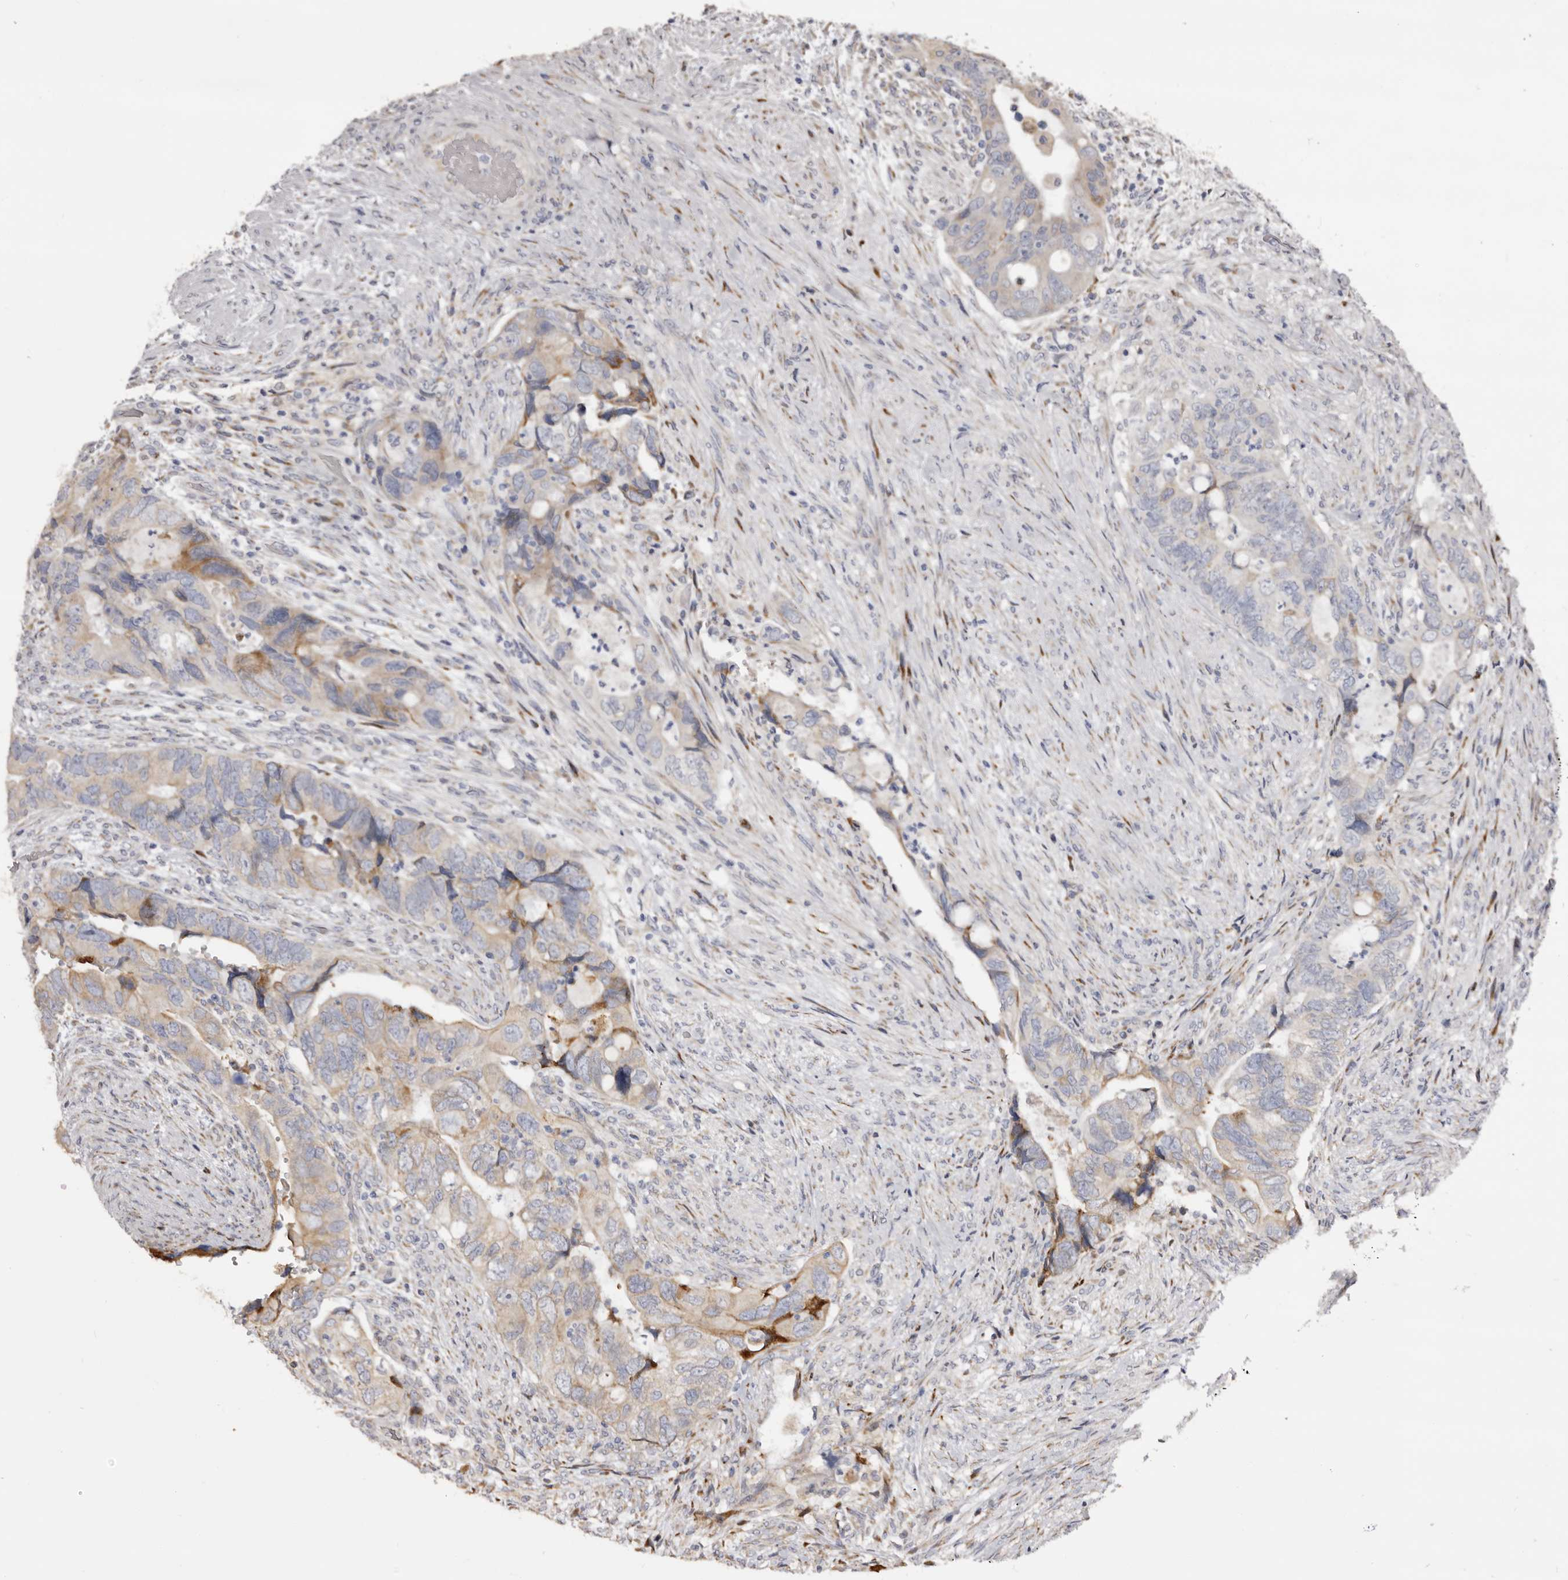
{"staining": {"intensity": "moderate", "quantity": "<25%", "location": "cytoplasmic/membranous"}, "tissue": "colorectal cancer", "cell_type": "Tumor cells", "image_type": "cancer", "snomed": [{"axis": "morphology", "description": "Adenocarcinoma, NOS"}, {"axis": "topography", "description": "Rectum"}], "caption": "Moderate cytoplasmic/membranous expression for a protein is appreciated in approximately <25% of tumor cells of colorectal cancer (adenocarcinoma) using immunohistochemistry.", "gene": "PIGX", "patient": {"sex": "male", "age": 63}}